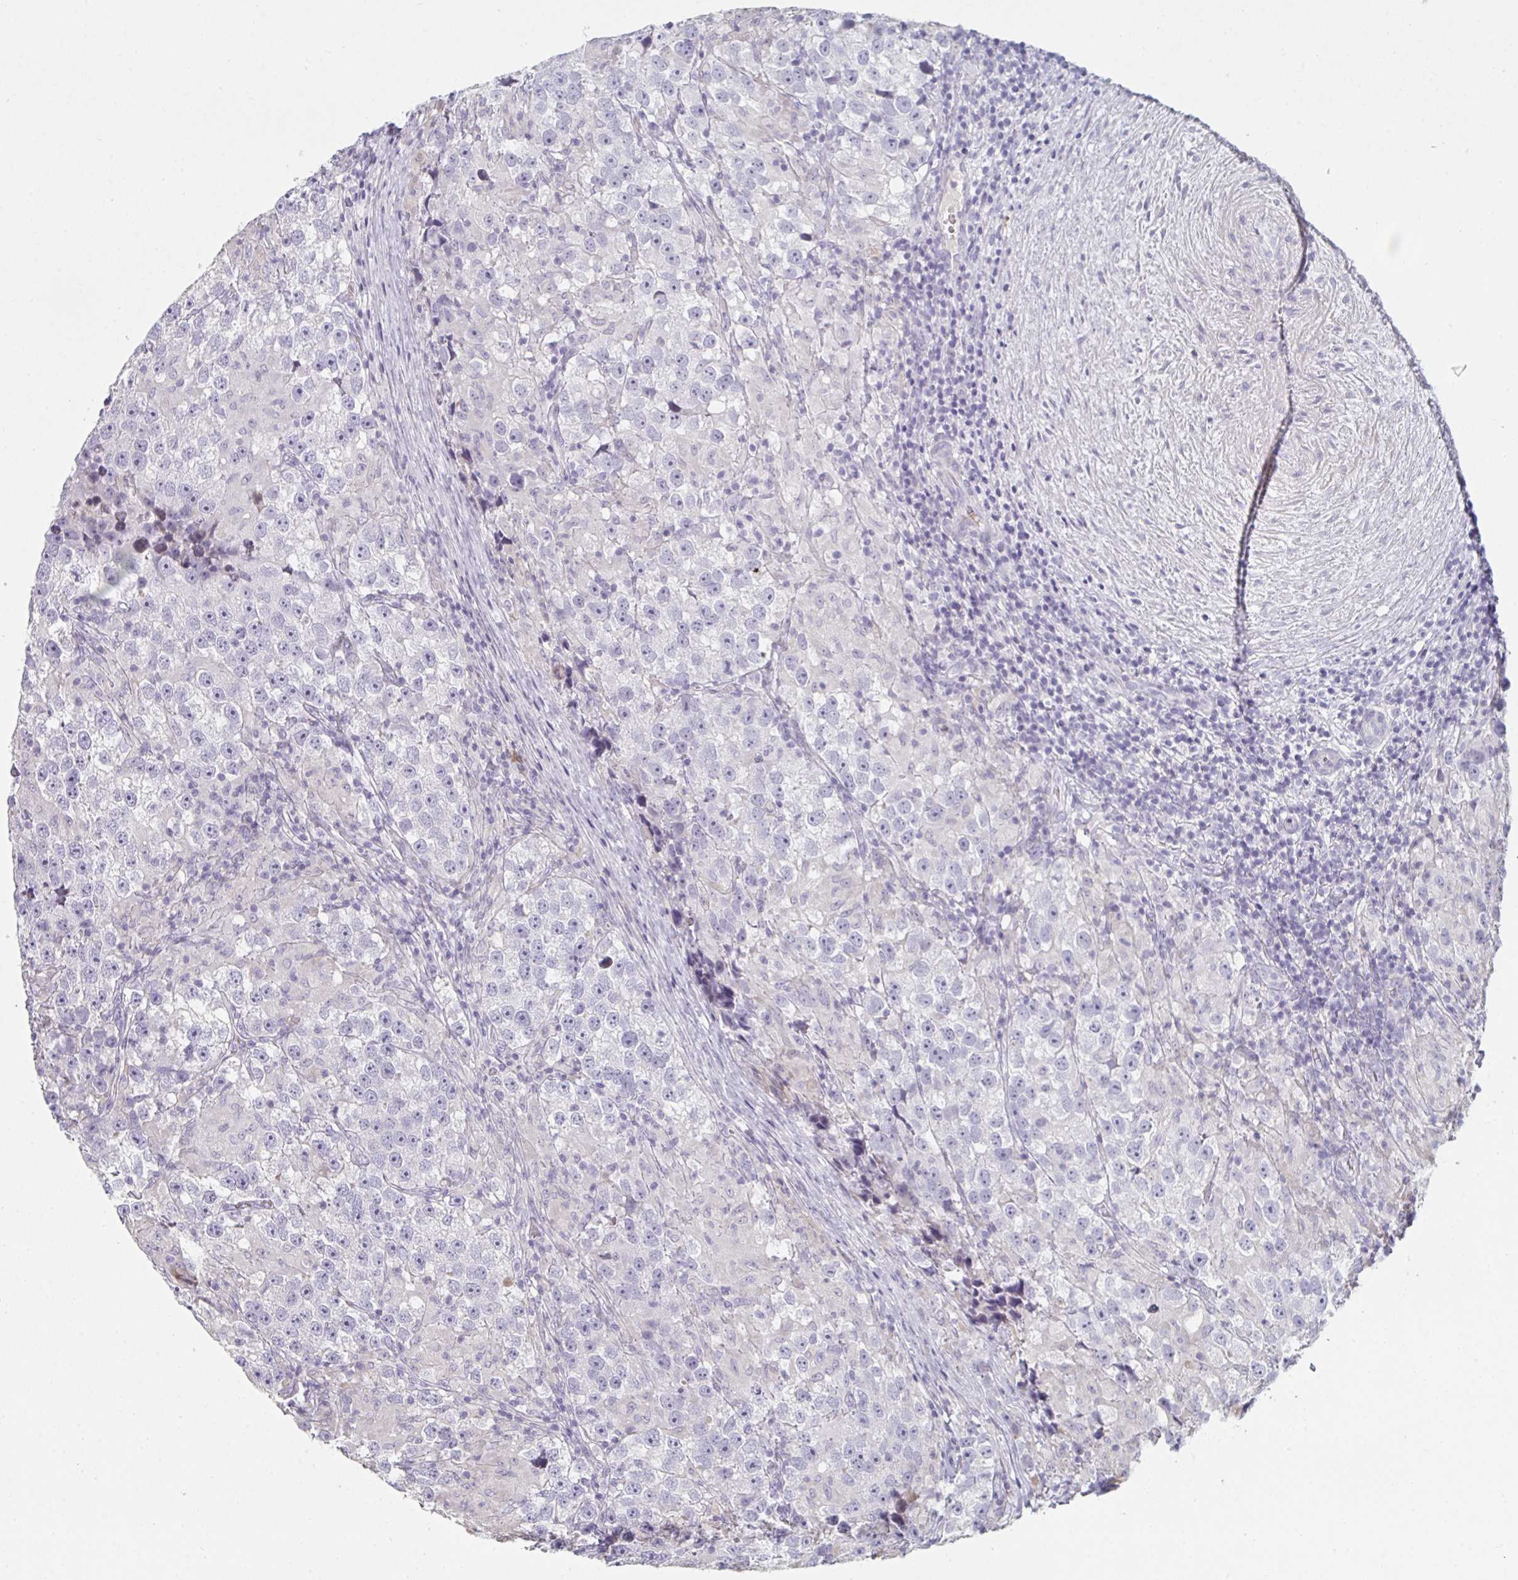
{"staining": {"intensity": "negative", "quantity": "none", "location": "none"}, "tissue": "testis cancer", "cell_type": "Tumor cells", "image_type": "cancer", "snomed": [{"axis": "morphology", "description": "Seminoma, NOS"}, {"axis": "topography", "description": "Testis"}], "caption": "Human testis seminoma stained for a protein using immunohistochemistry demonstrates no staining in tumor cells.", "gene": "A1CF", "patient": {"sex": "male", "age": 46}}